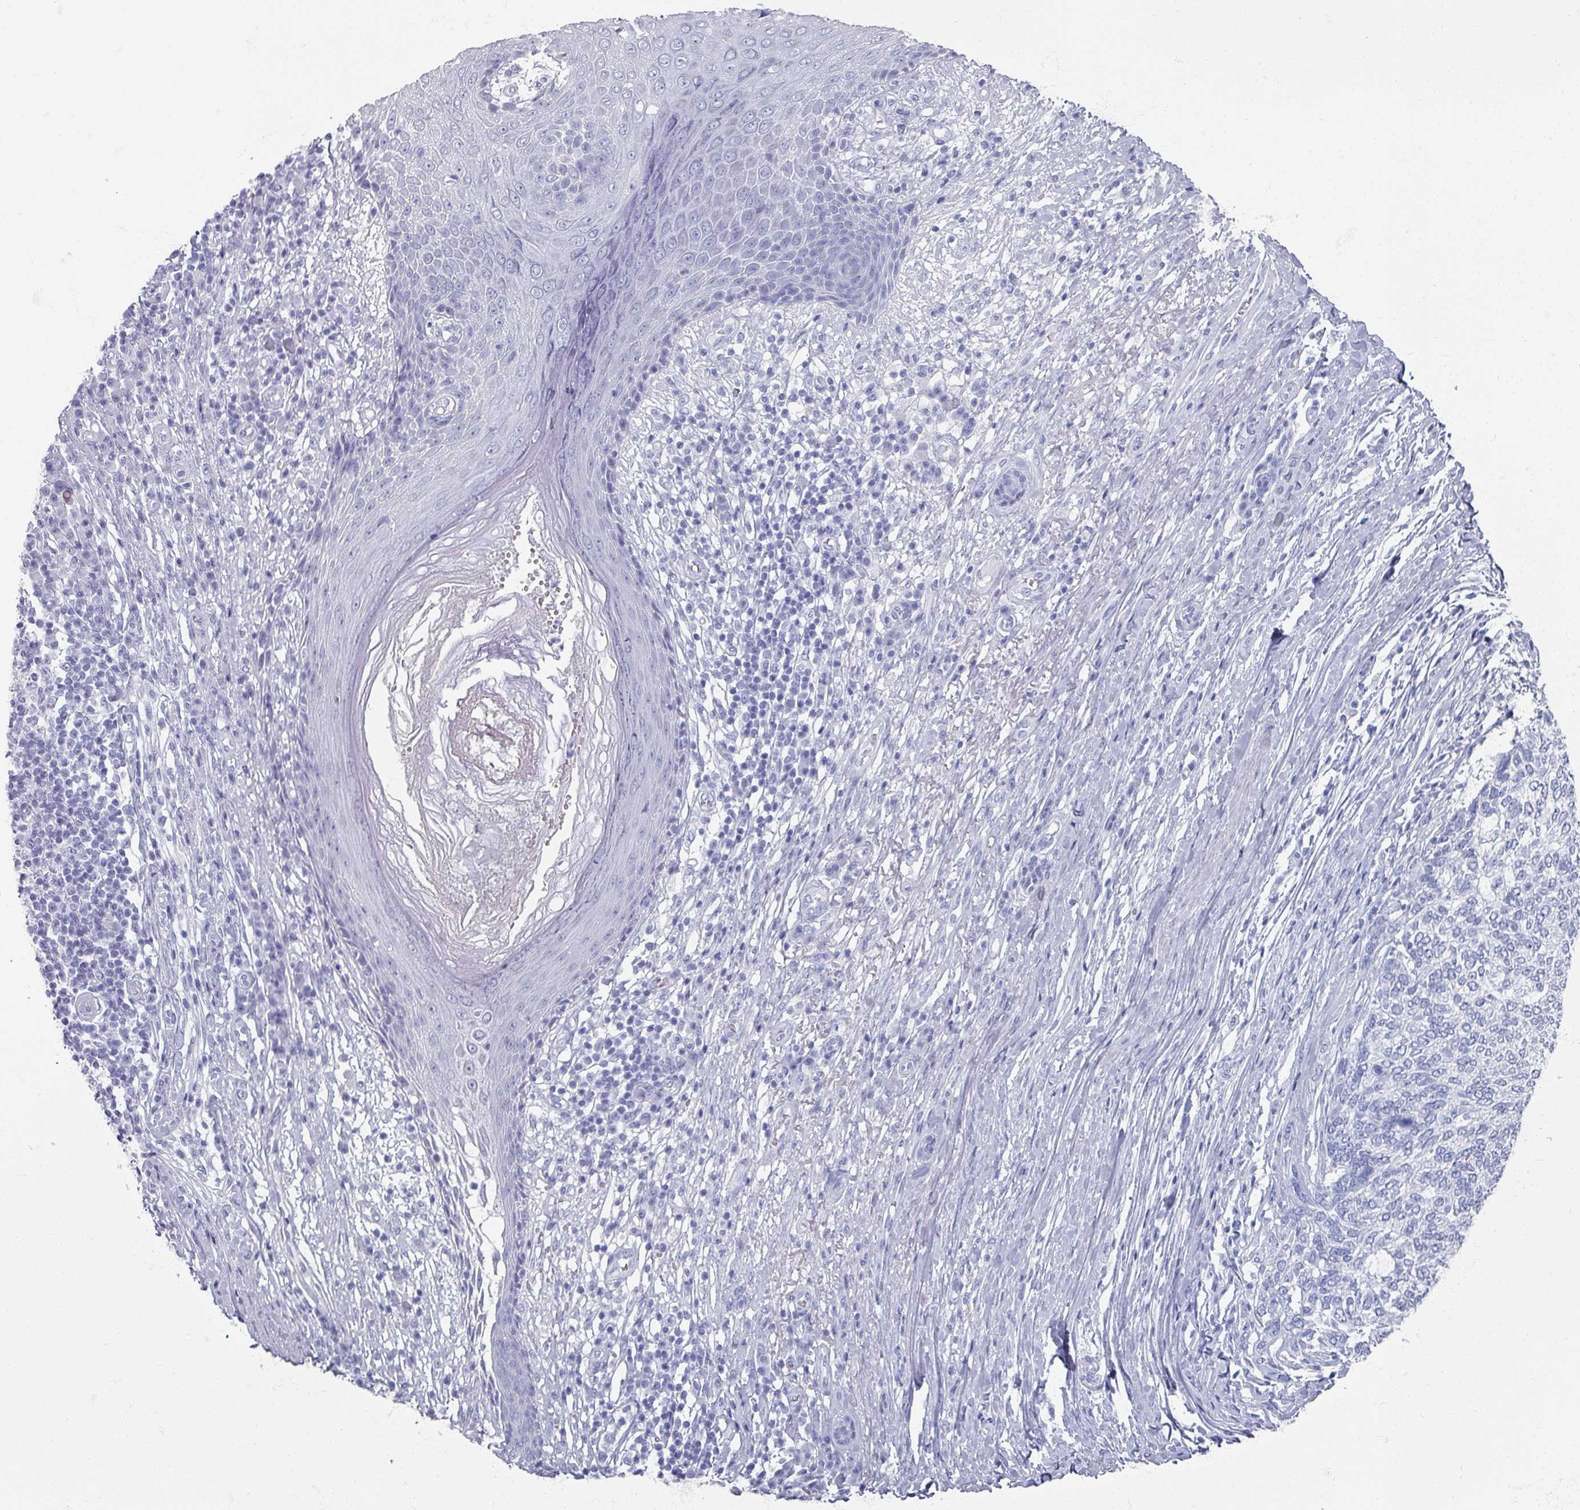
{"staining": {"intensity": "negative", "quantity": "none", "location": "none"}, "tissue": "skin cancer", "cell_type": "Tumor cells", "image_type": "cancer", "snomed": [{"axis": "morphology", "description": "Basal cell carcinoma"}, {"axis": "topography", "description": "Skin"}], "caption": "The photomicrograph shows no significant staining in tumor cells of skin basal cell carcinoma.", "gene": "OMG", "patient": {"sex": "female", "age": 65}}